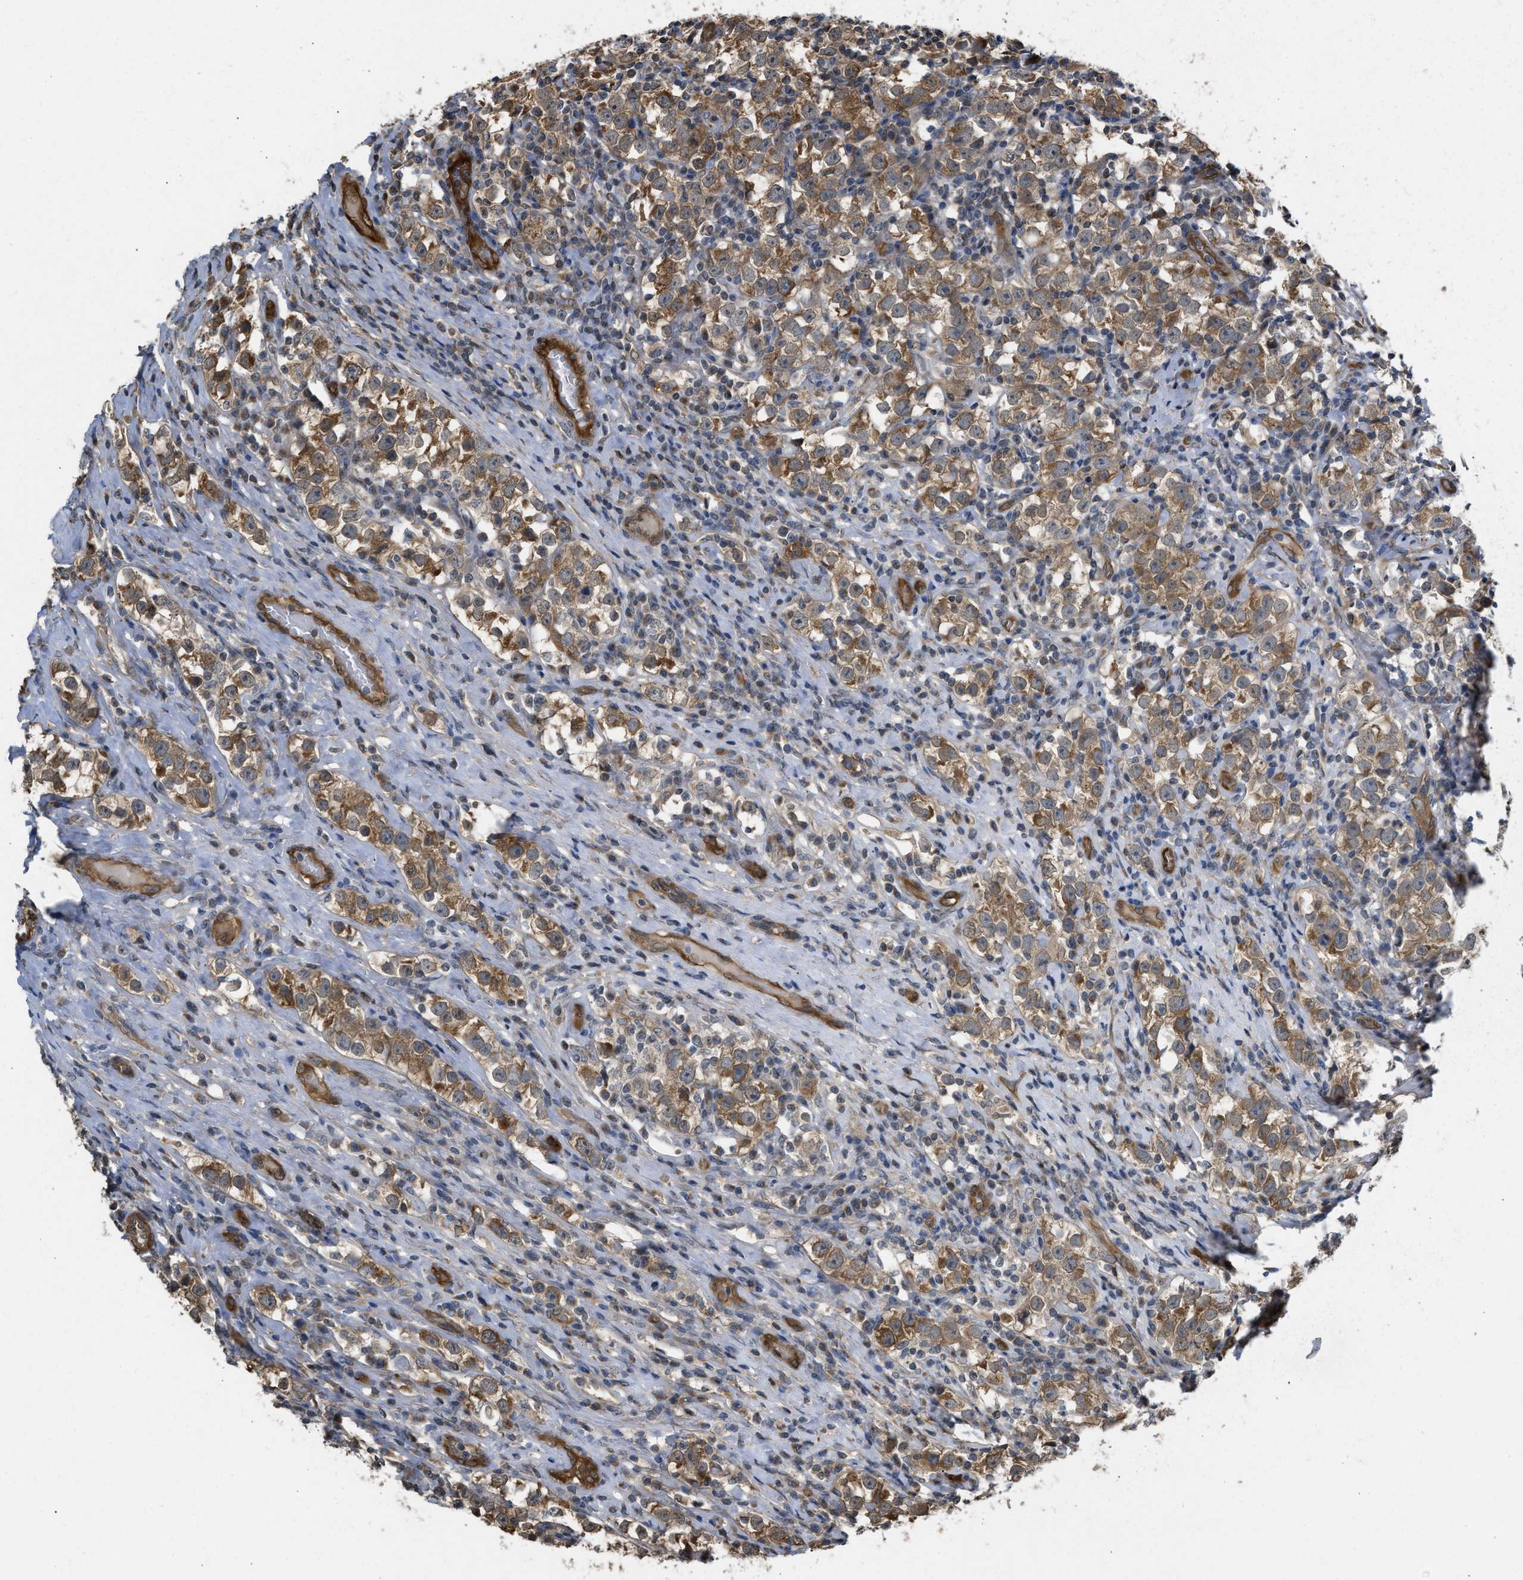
{"staining": {"intensity": "moderate", "quantity": ">75%", "location": "cytoplasmic/membranous"}, "tissue": "testis cancer", "cell_type": "Tumor cells", "image_type": "cancer", "snomed": [{"axis": "morphology", "description": "Normal tissue, NOS"}, {"axis": "morphology", "description": "Seminoma, NOS"}, {"axis": "topography", "description": "Testis"}], "caption": "Tumor cells display medium levels of moderate cytoplasmic/membranous staining in approximately >75% of cells in testis cancer.", "gene": "BAG3", "patient": {"sex": "male", "age": 43}}